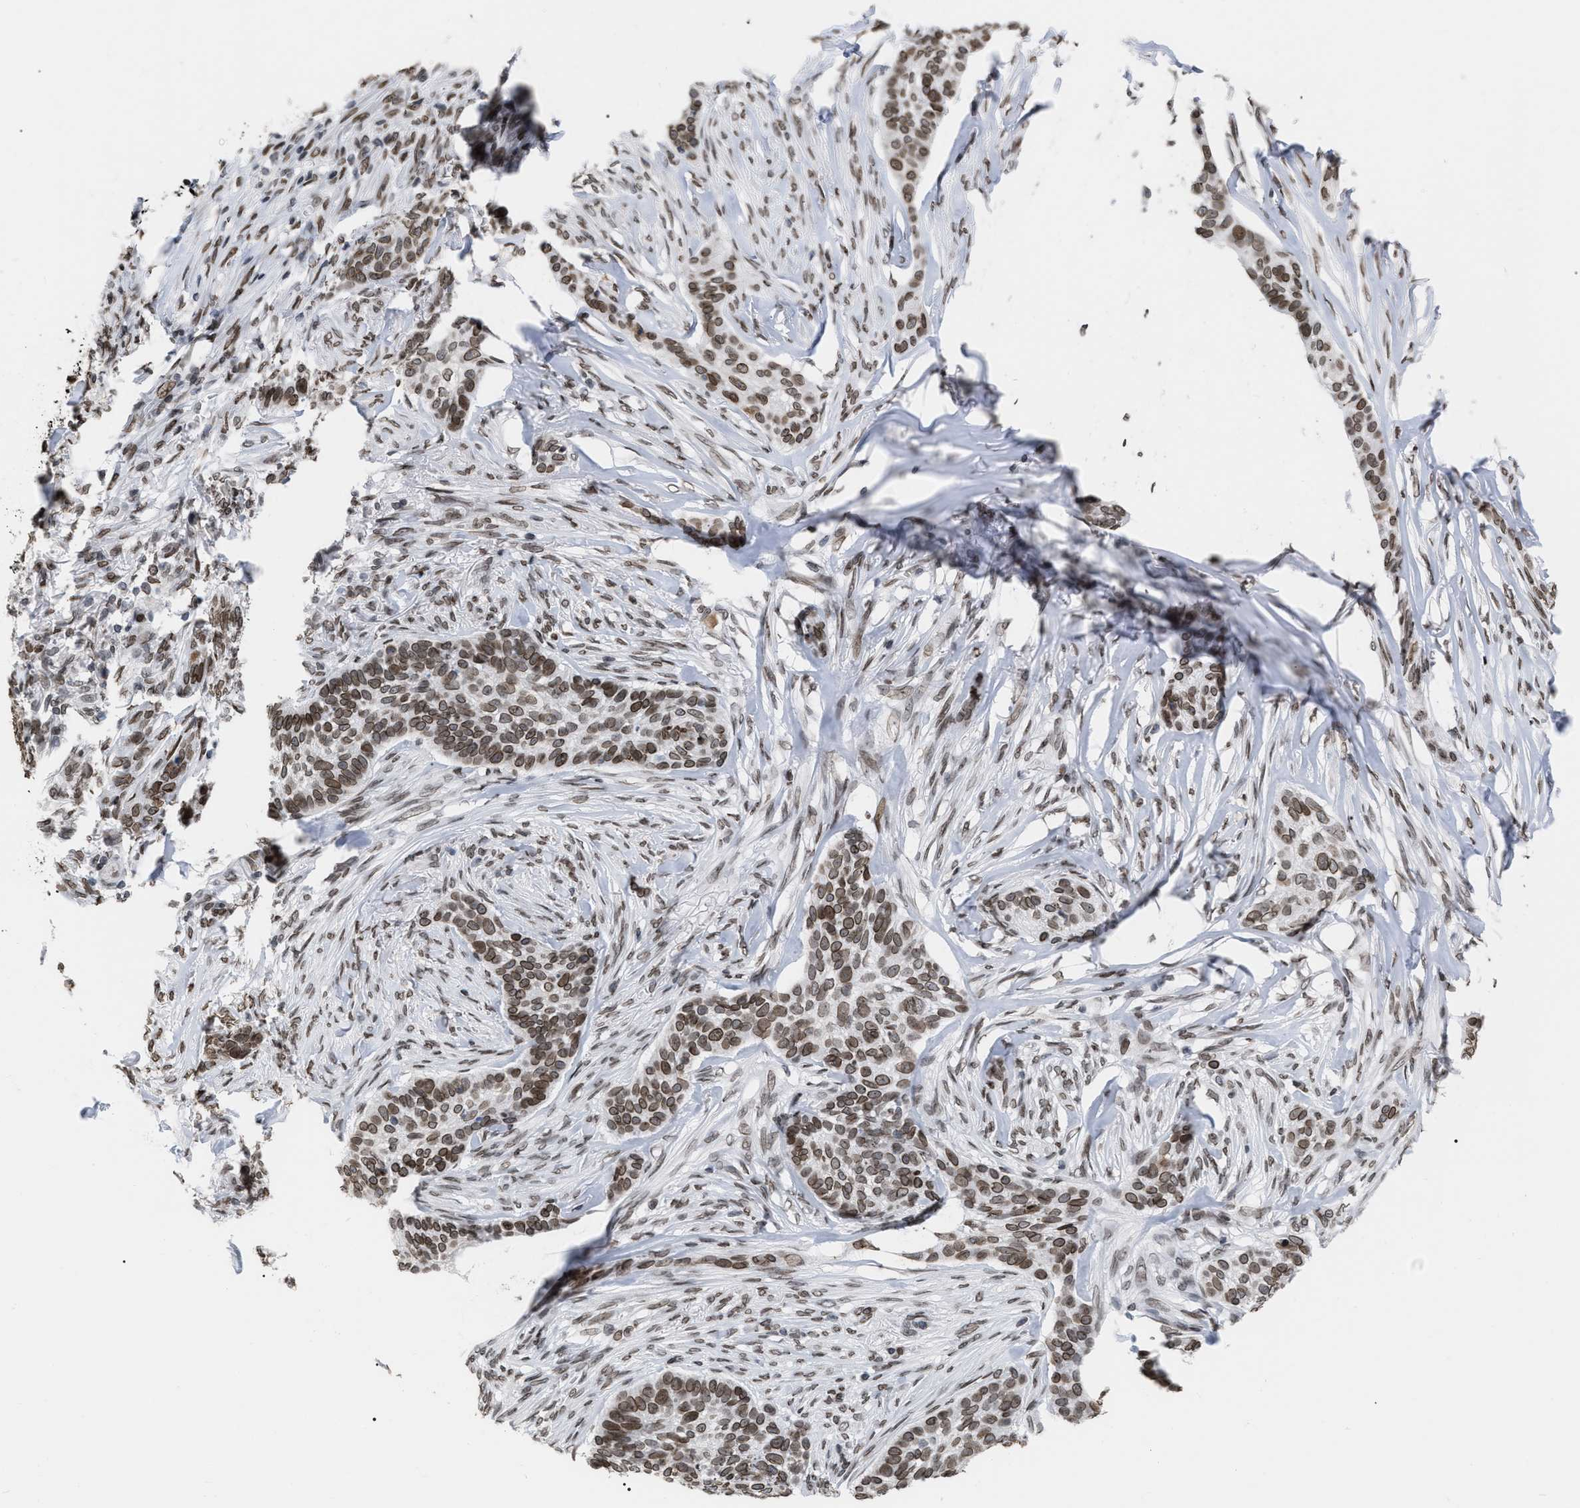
{"staining": {"intensity": "moderate", "quantity": ">75%", "location": "cytoplasmic/membranous,nuclear"}, "tissue": "skin cancer", "cell_type": "Tumor cells", "image_type": "cancer", "snomed": [{"axis": "morphology", "description": "Basal cell carcinoma"}, {"axis": "topography", "description": "Skin"}], "caption": "Immunohistochemical staining of human skin cancer (basal cell carcinoma) exhibits medium levels of moderate cytoplasmic/membranous and nuclear expression in about >75% of tumor cells.", "gene": "TPR", "patient": {"sex": "male", "age": 85}}